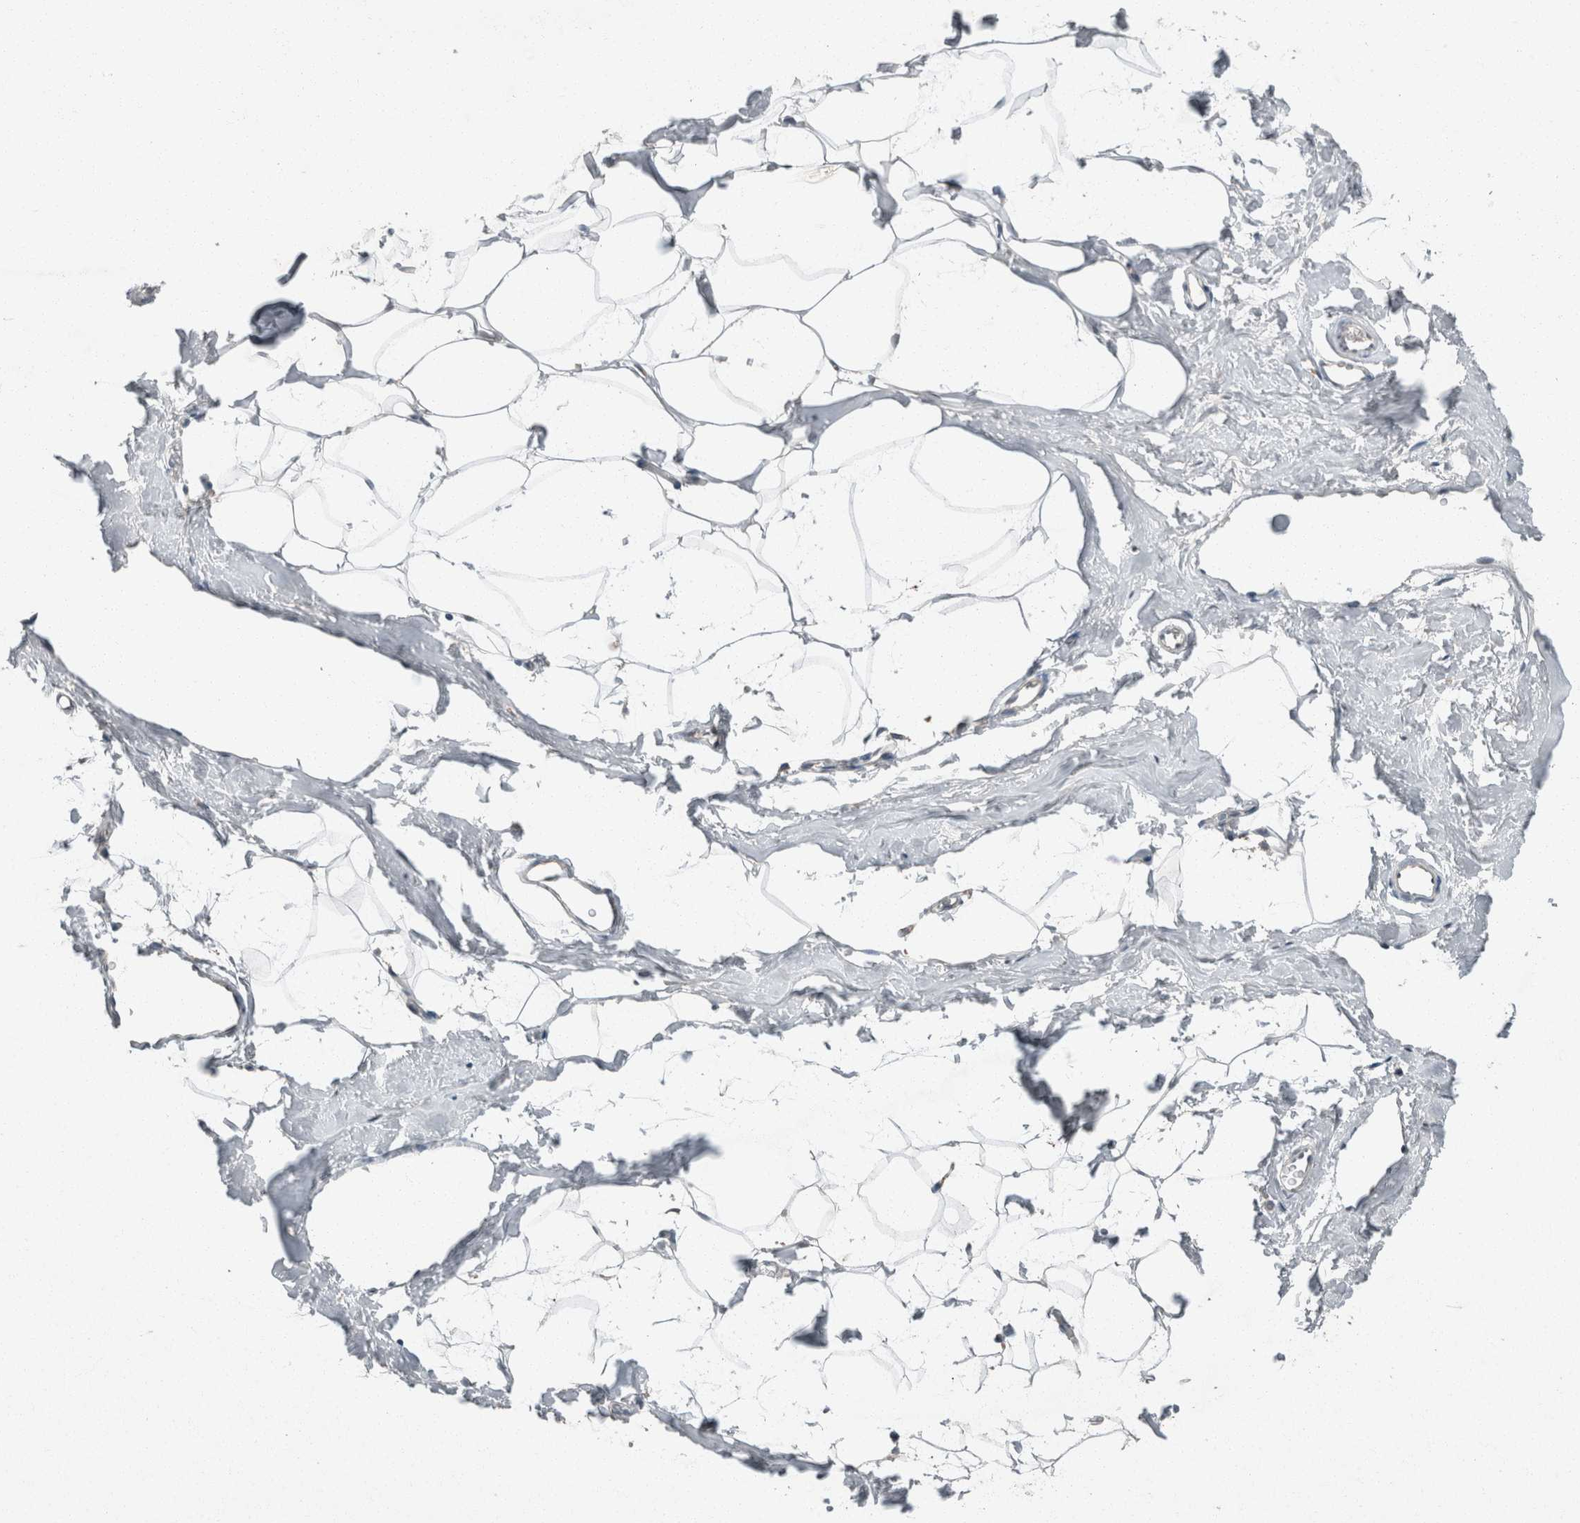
{"staining": {"intensity": "negative", "quantity": "none", "location": "none"}, "tissue": "adipose tissue", "cell_type": "Adipocytes", "image_type": "normal", "snomed": [{"axis": "morphology", "description": "Normal tissue, NOS"}, {"axis": "morphology", "description": "Fibrosis, NOS"}, {"axis": "topography", "description": "Breast"}, {"axis": "topography", "description": "Adipose tissue"}], "caption": "Adipocytes show no significant protein staining in unremarkable adipose tissue. (Brightfield microscopy of DAB (3,3'-diaminobenzidine) immunohistochemistry (IHC) at high magnification).", "gene": "KNTC1", "patient": {"sex": "female", "age": 39}}